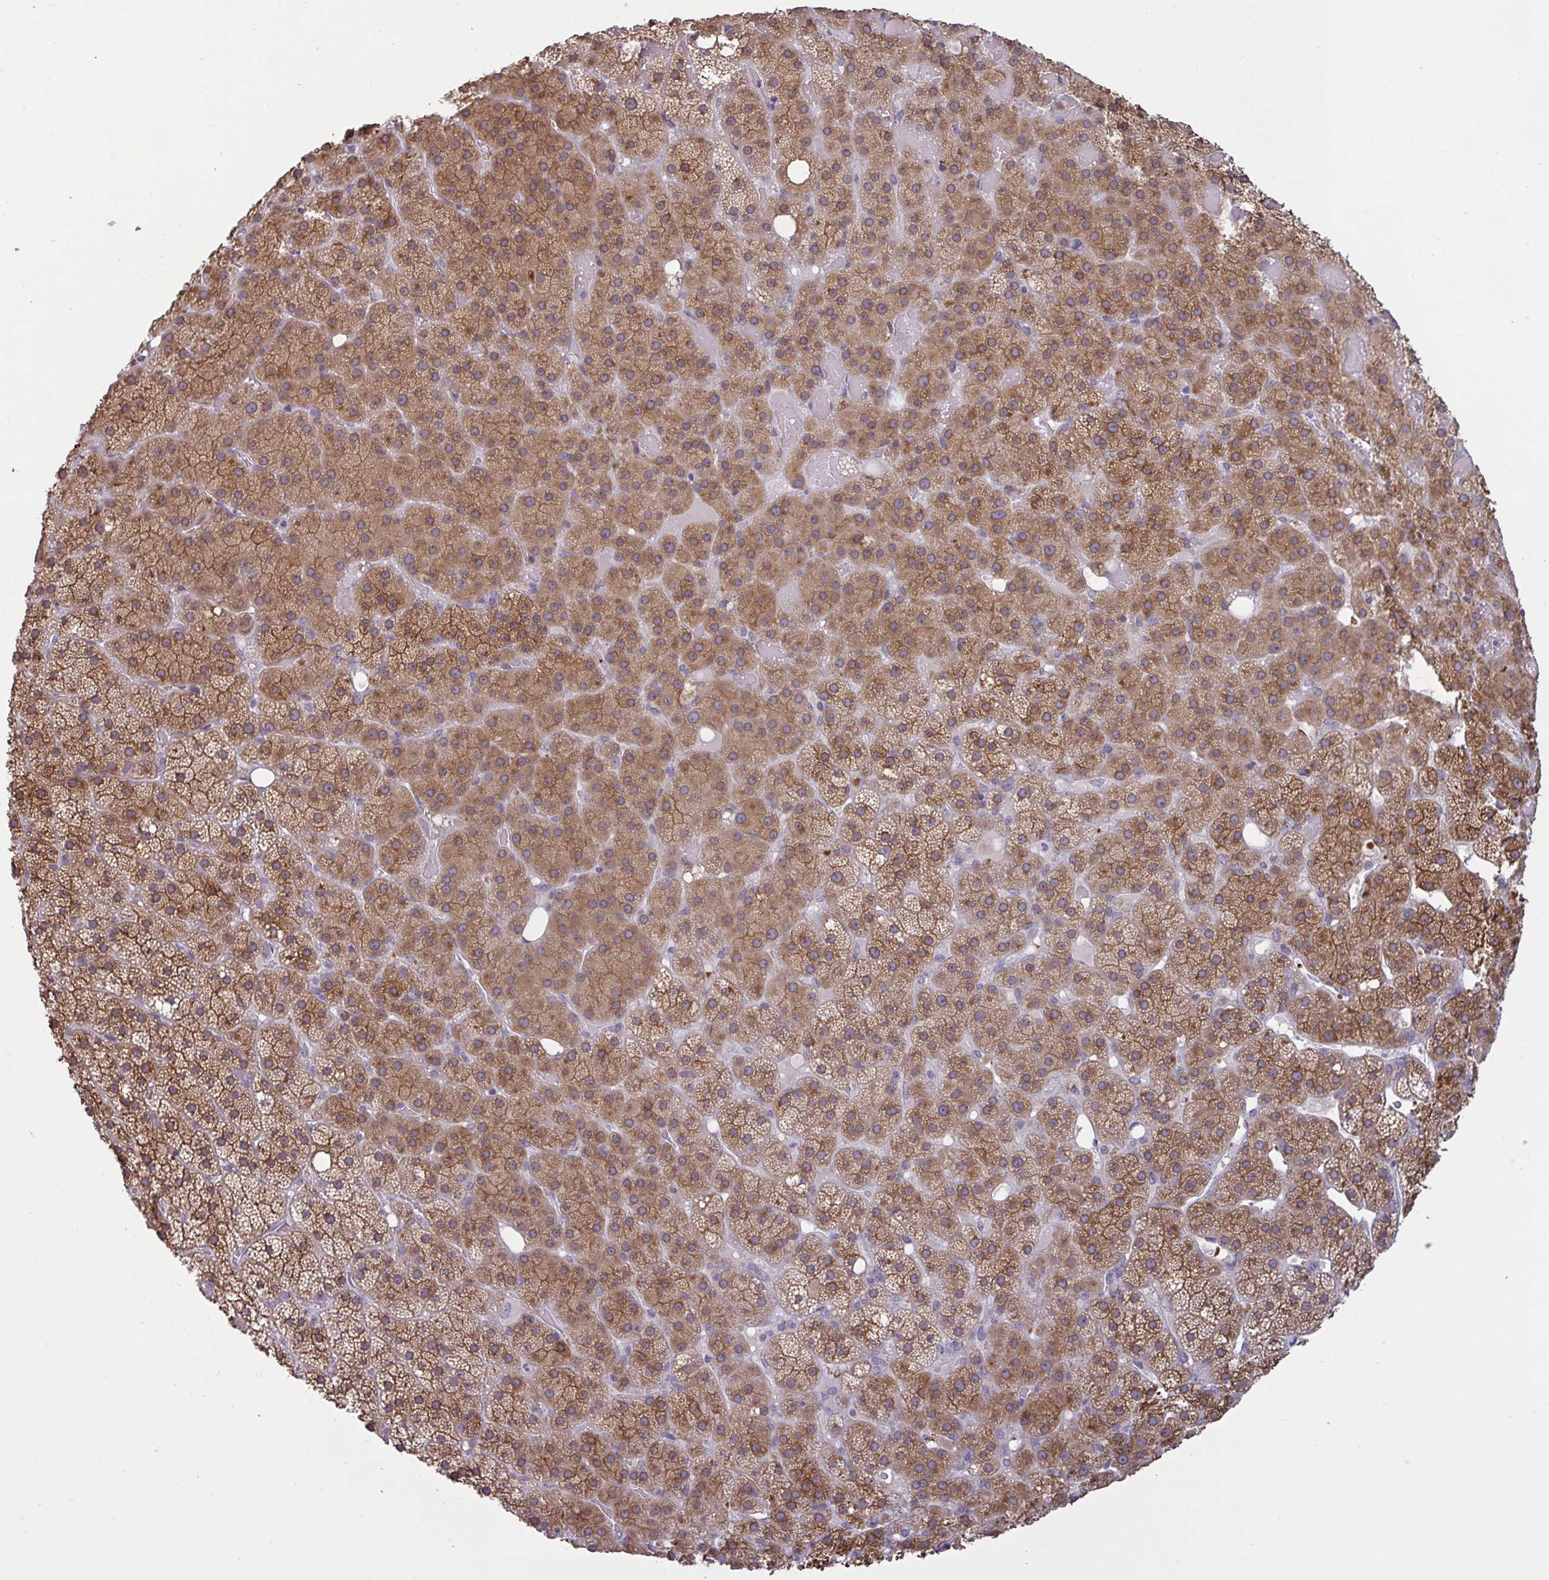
{"staining": {"intensity": "moderate", "quantity": ">75%", "location": "cytoplasmic/membranous"}, "tissue": "adrenal gland", "cell_type": "Glandular cells", "image_type": "normal", "snomed": [{"axis": "morphology", "description": "Normal tissue, NOS"}, {"axis": "topography", "description": "Adrenal gland"}], "caption": "Human adrenal gland stained for a protein (brown) exhibits moderate cytoplasmic/membranous positive positivity in about >75% of glandular cells.", "gene": "TBC1D4", "patient": {"sex": "male", "age": 53}}